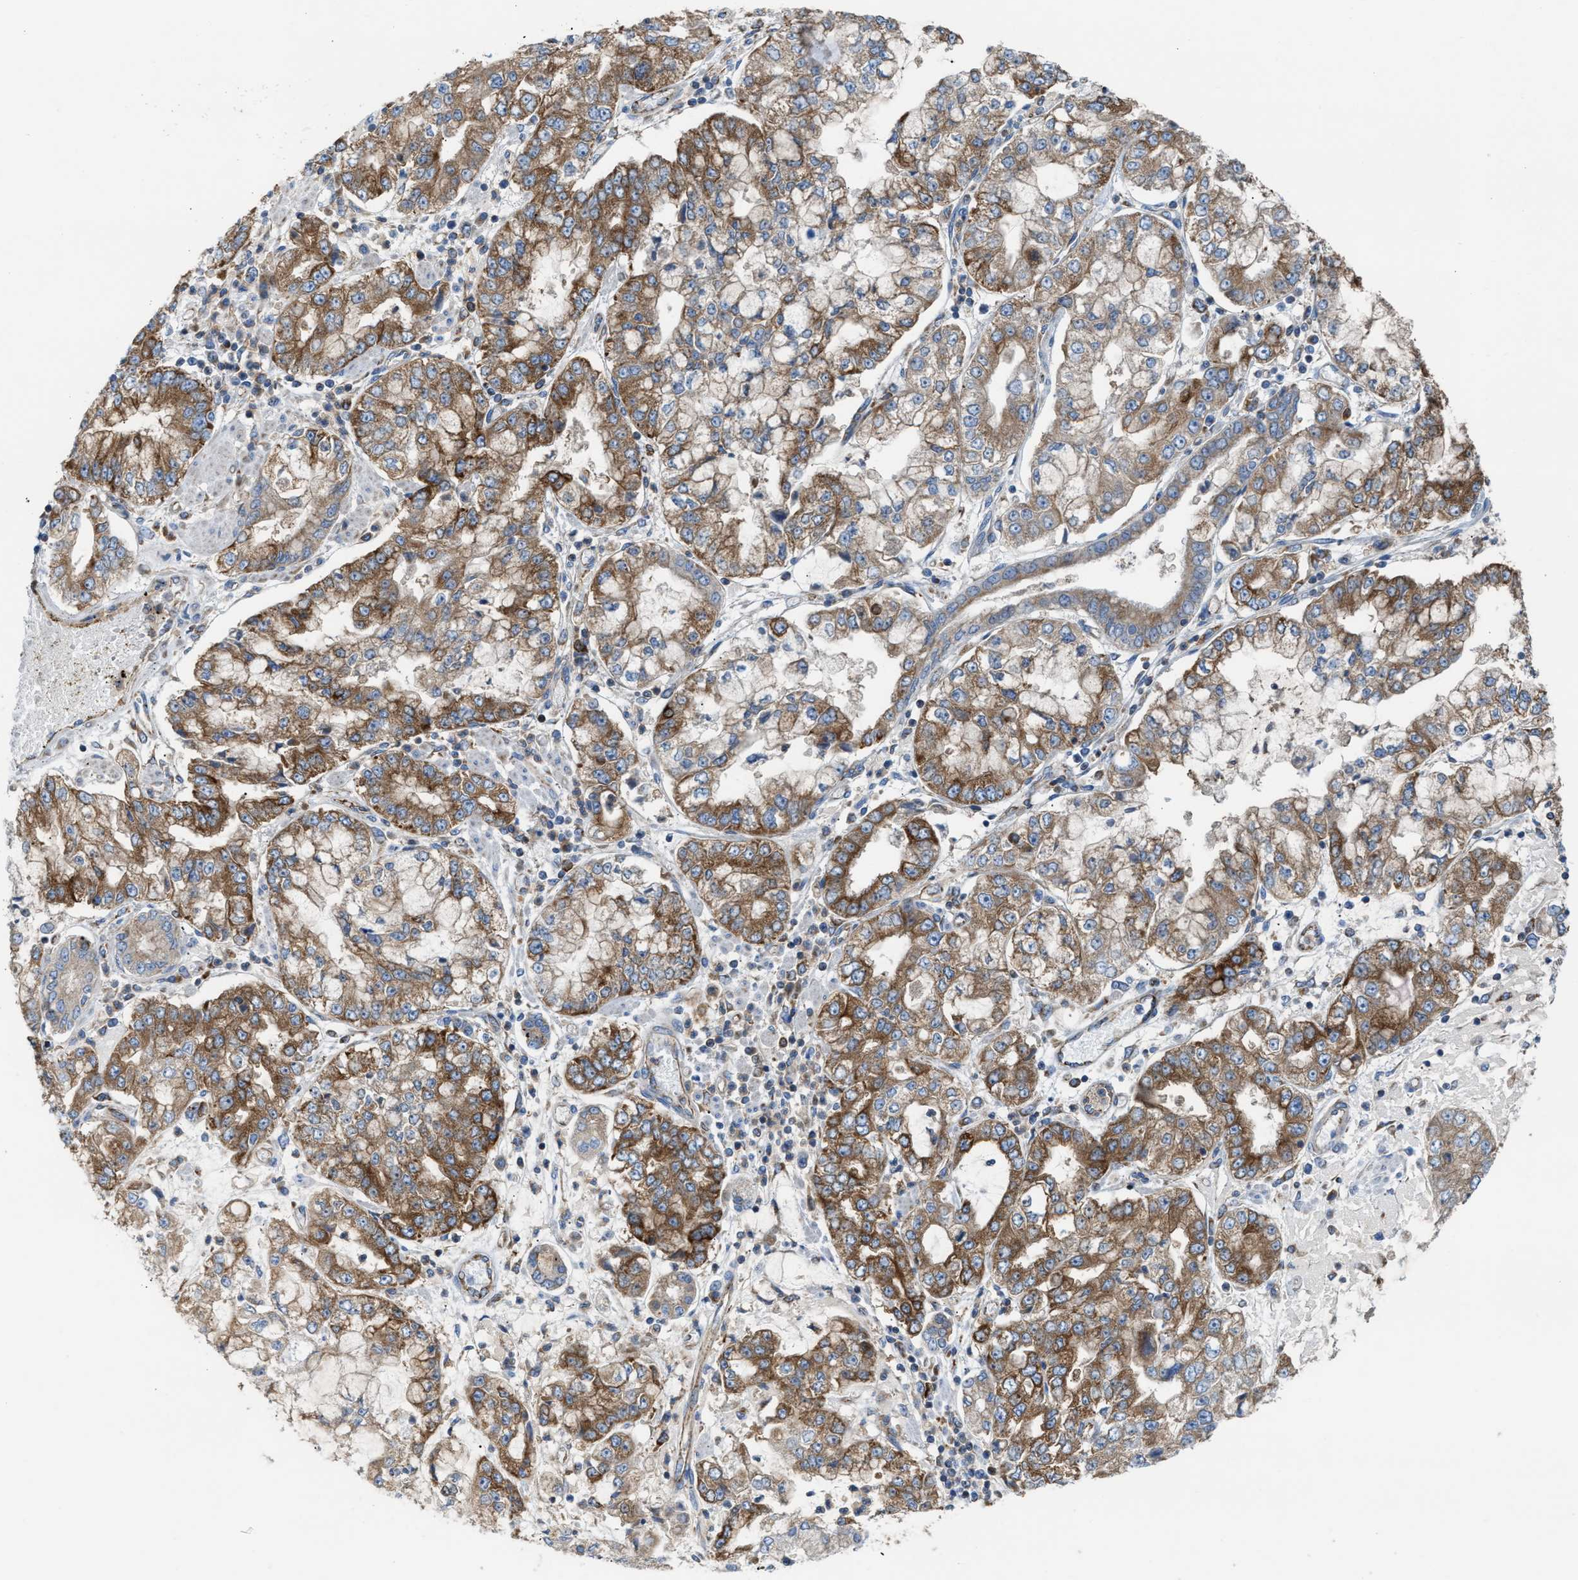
{"staining": {"intensity": "moderate", "quantity": ">75%", "location": "cytoplasmic/membranous"}, "tissue": "stomach cancer", "cell_type": "Tumor cells", "image_type": "cancer", "snomed": [{"axis": "morphology", "description": "Adenocarcinoma, NOS"}, {"axis": "topography", "description": "Stomach"}], "caption": "DAB (3,3'-diaminobenzidine) immunohistochemical staining of stomach cancer (adenocarcinoma) shows moderate cytoplasmic/membranous protein positivity in about >75% of tumor cells.", "gene": "TBC1D15", "patient": {"sex": "male", "age": 76}}